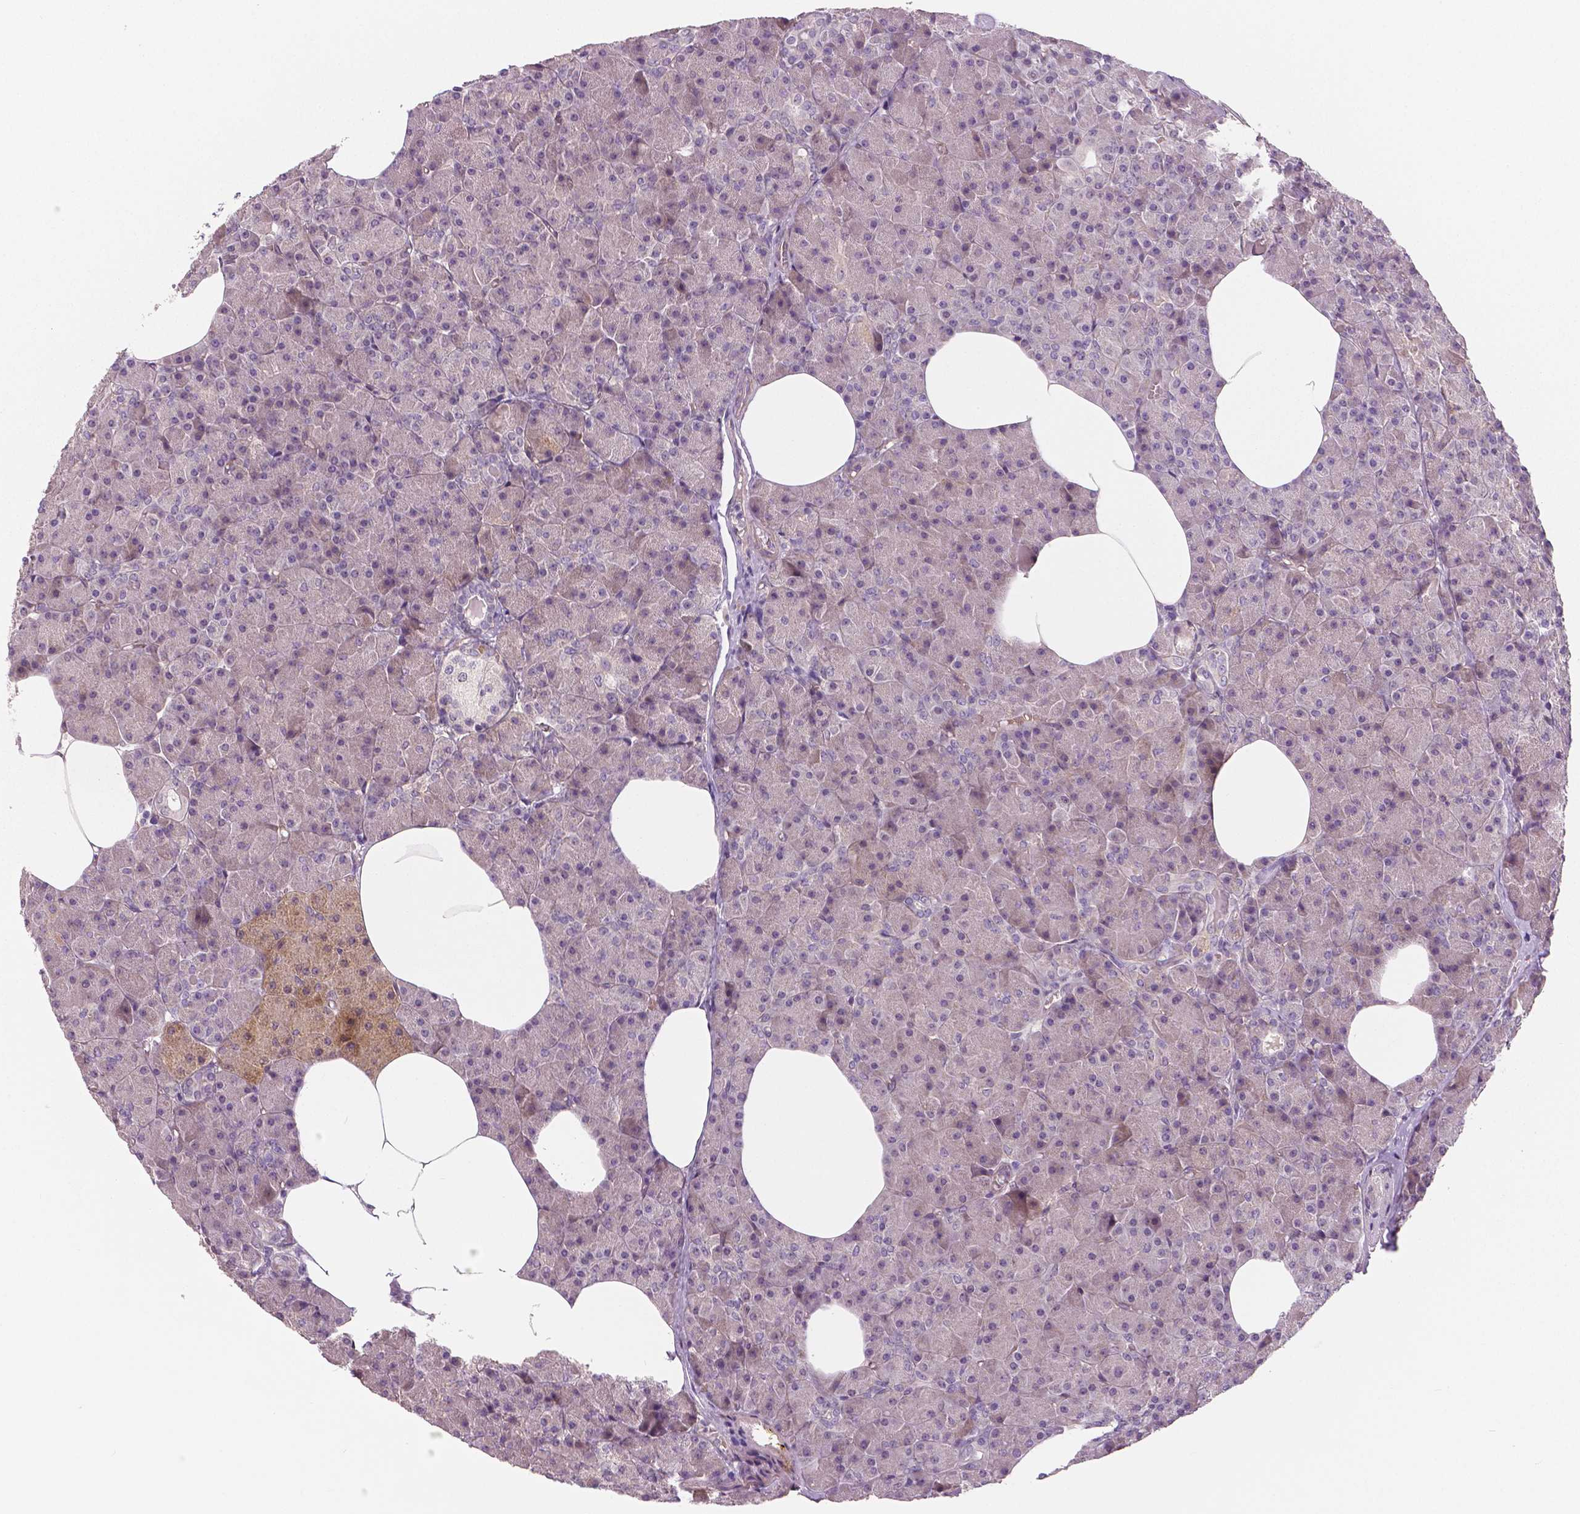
{"staining": {"intensity": "weak", "quantity": "<25%", "location": "cytoplasmic/membranous"}, "tissue": "pancreas", "cell_type": "Exocrine glandular cells", "image_type": "normal", "snomed": [{"axis": "morphology", "description": "Normal tissue, NOS"}, {"axis": "topography", "description": "Pancreas"}], "caption": "This is a photomicrograph of immunohistochemistry staining of unremarkable pancreas, which shows no staining in exocrine glandular cells.", "gene": "FLT1", "patient": {"sex": "female", "age": 45}}